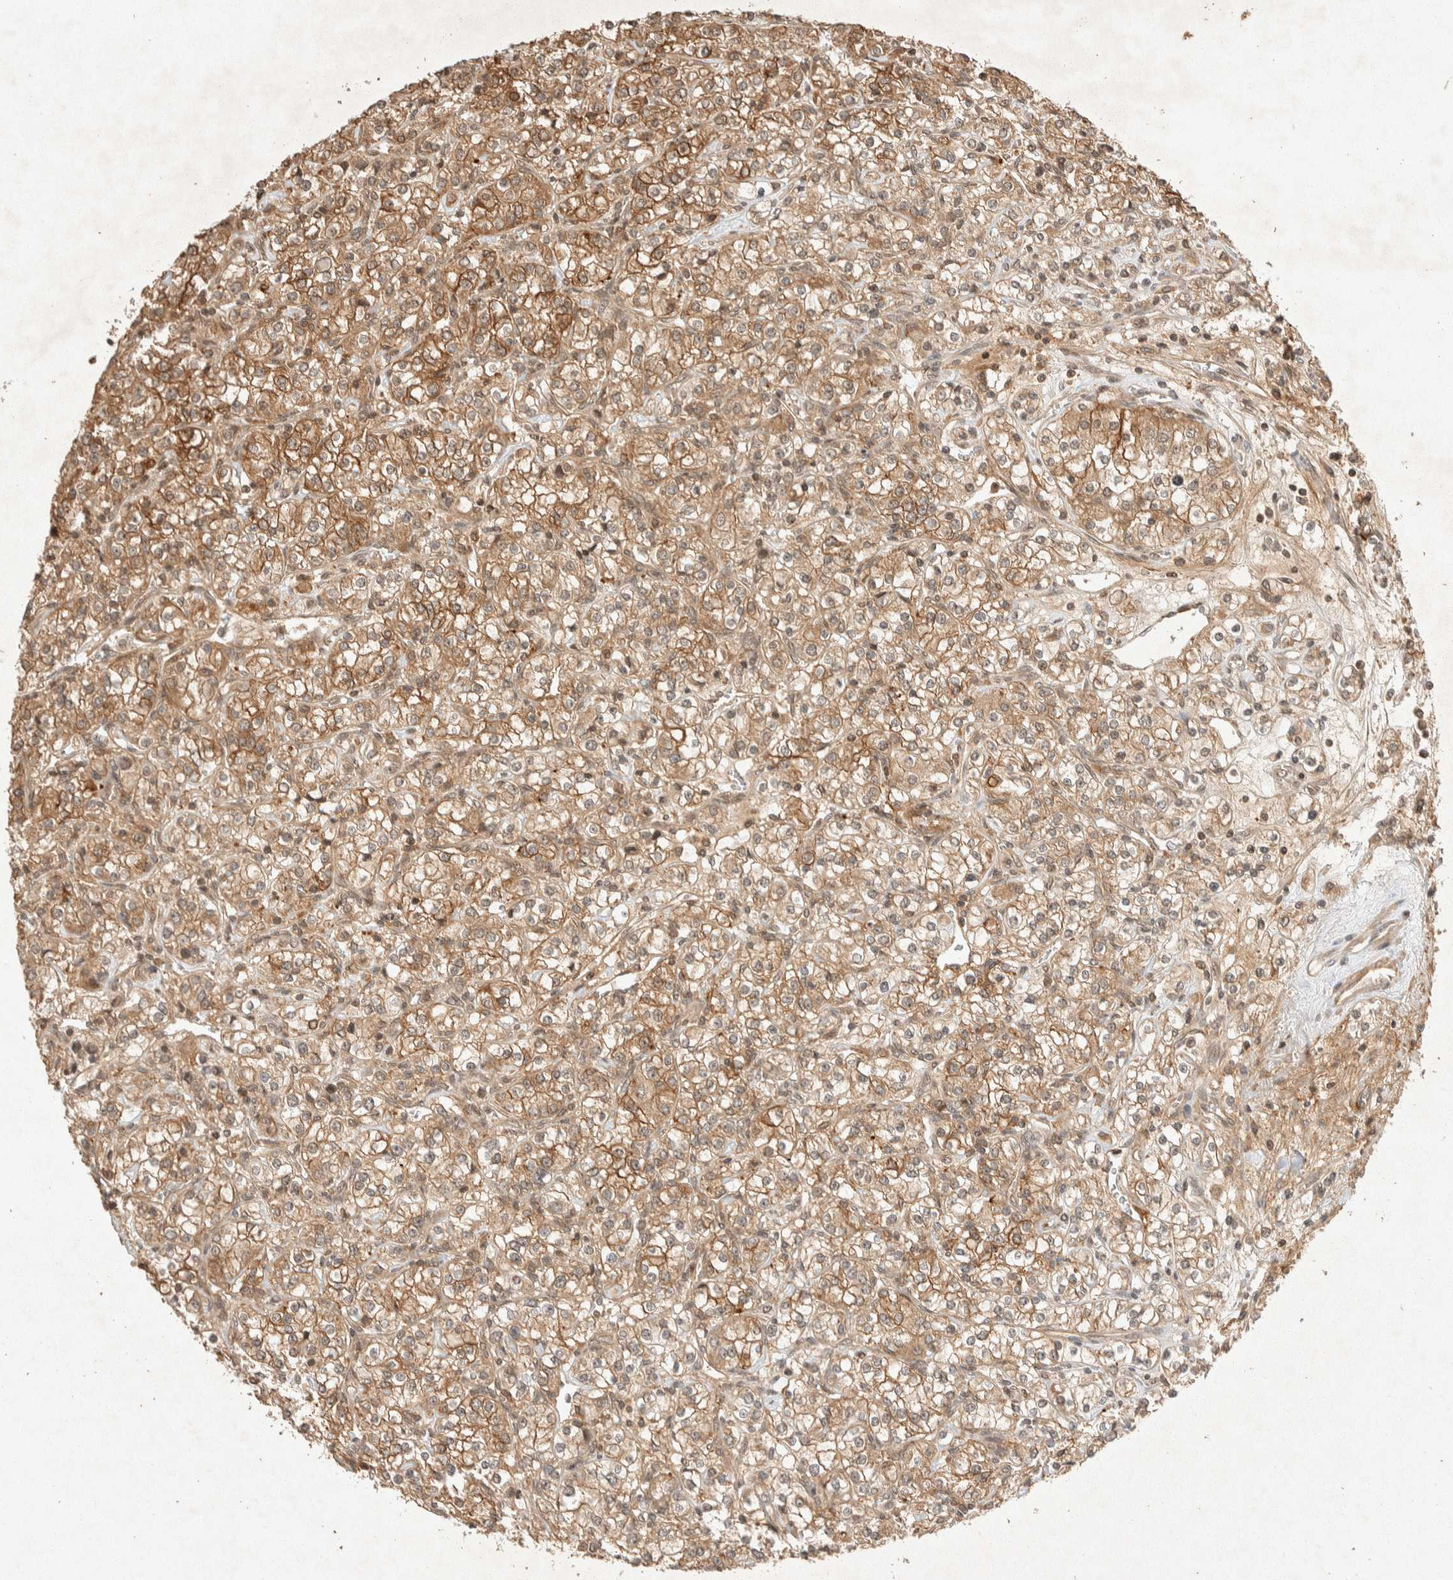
{"staining": {"intensity": "moderate", "quantity": ">75%", "location": "cytoplasmic/membranous"}, "tissue": "renal cancer", "cell_type": "Tumor cells", "image_type": "cancer", "snomed": [{"axis": "morphology", "description": "Adenocarcinoma, NOS"}, {"axis": "topography", "description": "Kidney"}], "caption": "Protein staining of renal cancer tissue shows moderate cytoplasmic/membranous expression in about >75% of tumor cells. (DAB IHC with brightfield microscopy, high magnification).", "gene": "THRA", "patient": {"sex": "male", "age": 77}}